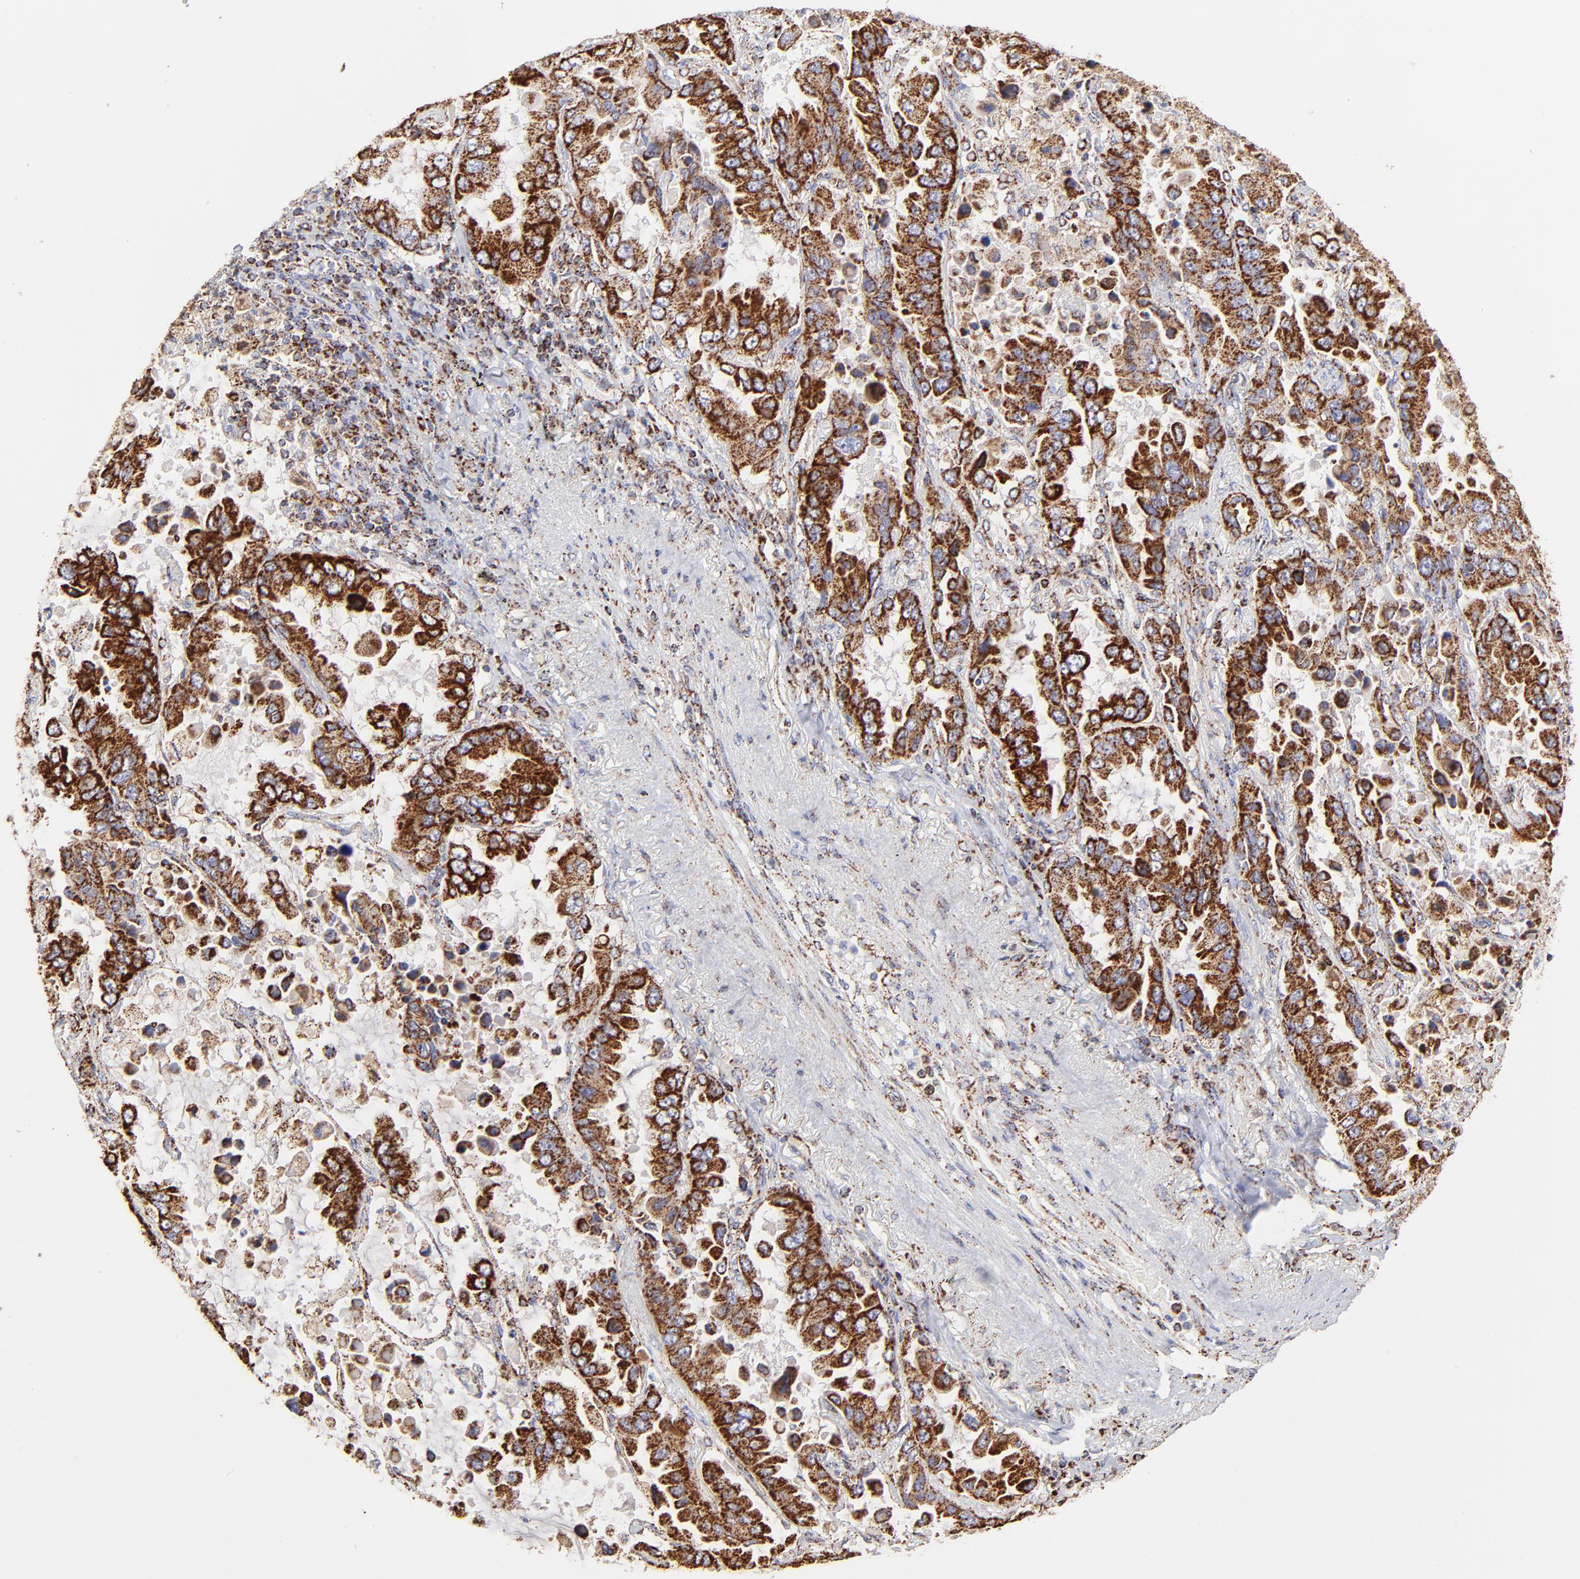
{"staining": {"intensity": "strong", "quantity": ">75%", "location": "cytoplasmic/membranous"}, "tissue": "lung cancer", "cell_type": "Tumor cells", "image_type": "cancer", "snomed": [{"axis": "morphology", "description": "Adenocarcinoma, NOS"}, {"axis": "topography", "description": "Lung"}], "caption": "The histopathology image displays a brown stain indicating the presence of a protein in the cytoplasmic/membranous of tumor cells in lung adenocarcinoma.", "gene": "ECH1", "patient": {"sex": "male", "age": 64}}